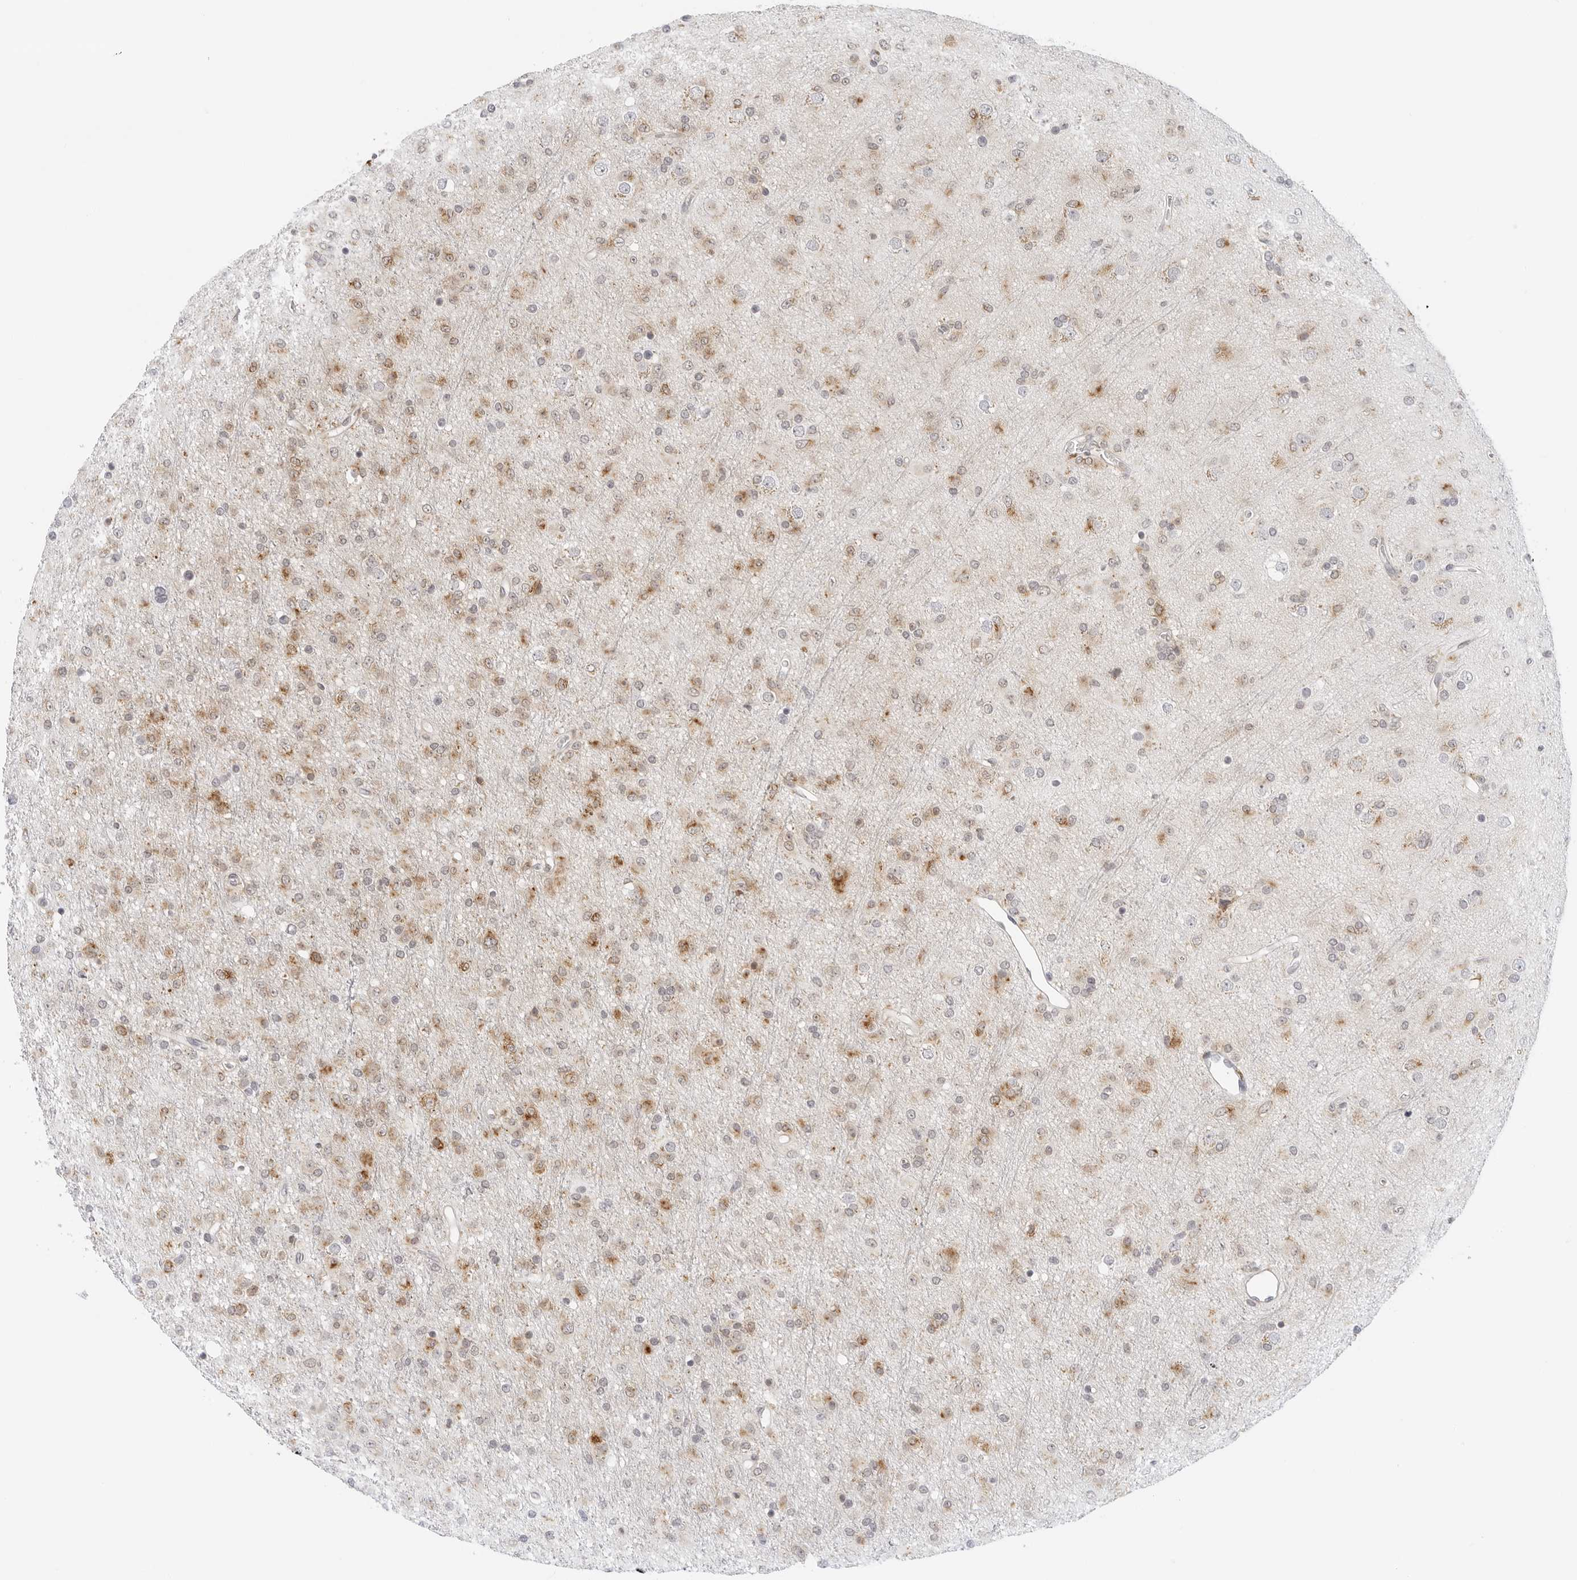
{"staining": {"intensity": "moderate", "quantity": "25%-75%", "location": "cytoplasmic/membranous"}, "tissue": "glioma", "cell_type": "Tumor cells", "image_type": "cancer", "snomed": [{"axis": "morphology", "description": "Glioma, malignant, Low grade"}, {"axis": "topography", "description": "Brain"}], "caption": "DAB immunohistochemical staining of malignant glioma (low-grade) shows moderate cytoplasmic/membranous protein expression in approximately 25%-75% of tumor cells.", "gene": "CIART", "patient": {"sex": "male", "age": 65}}